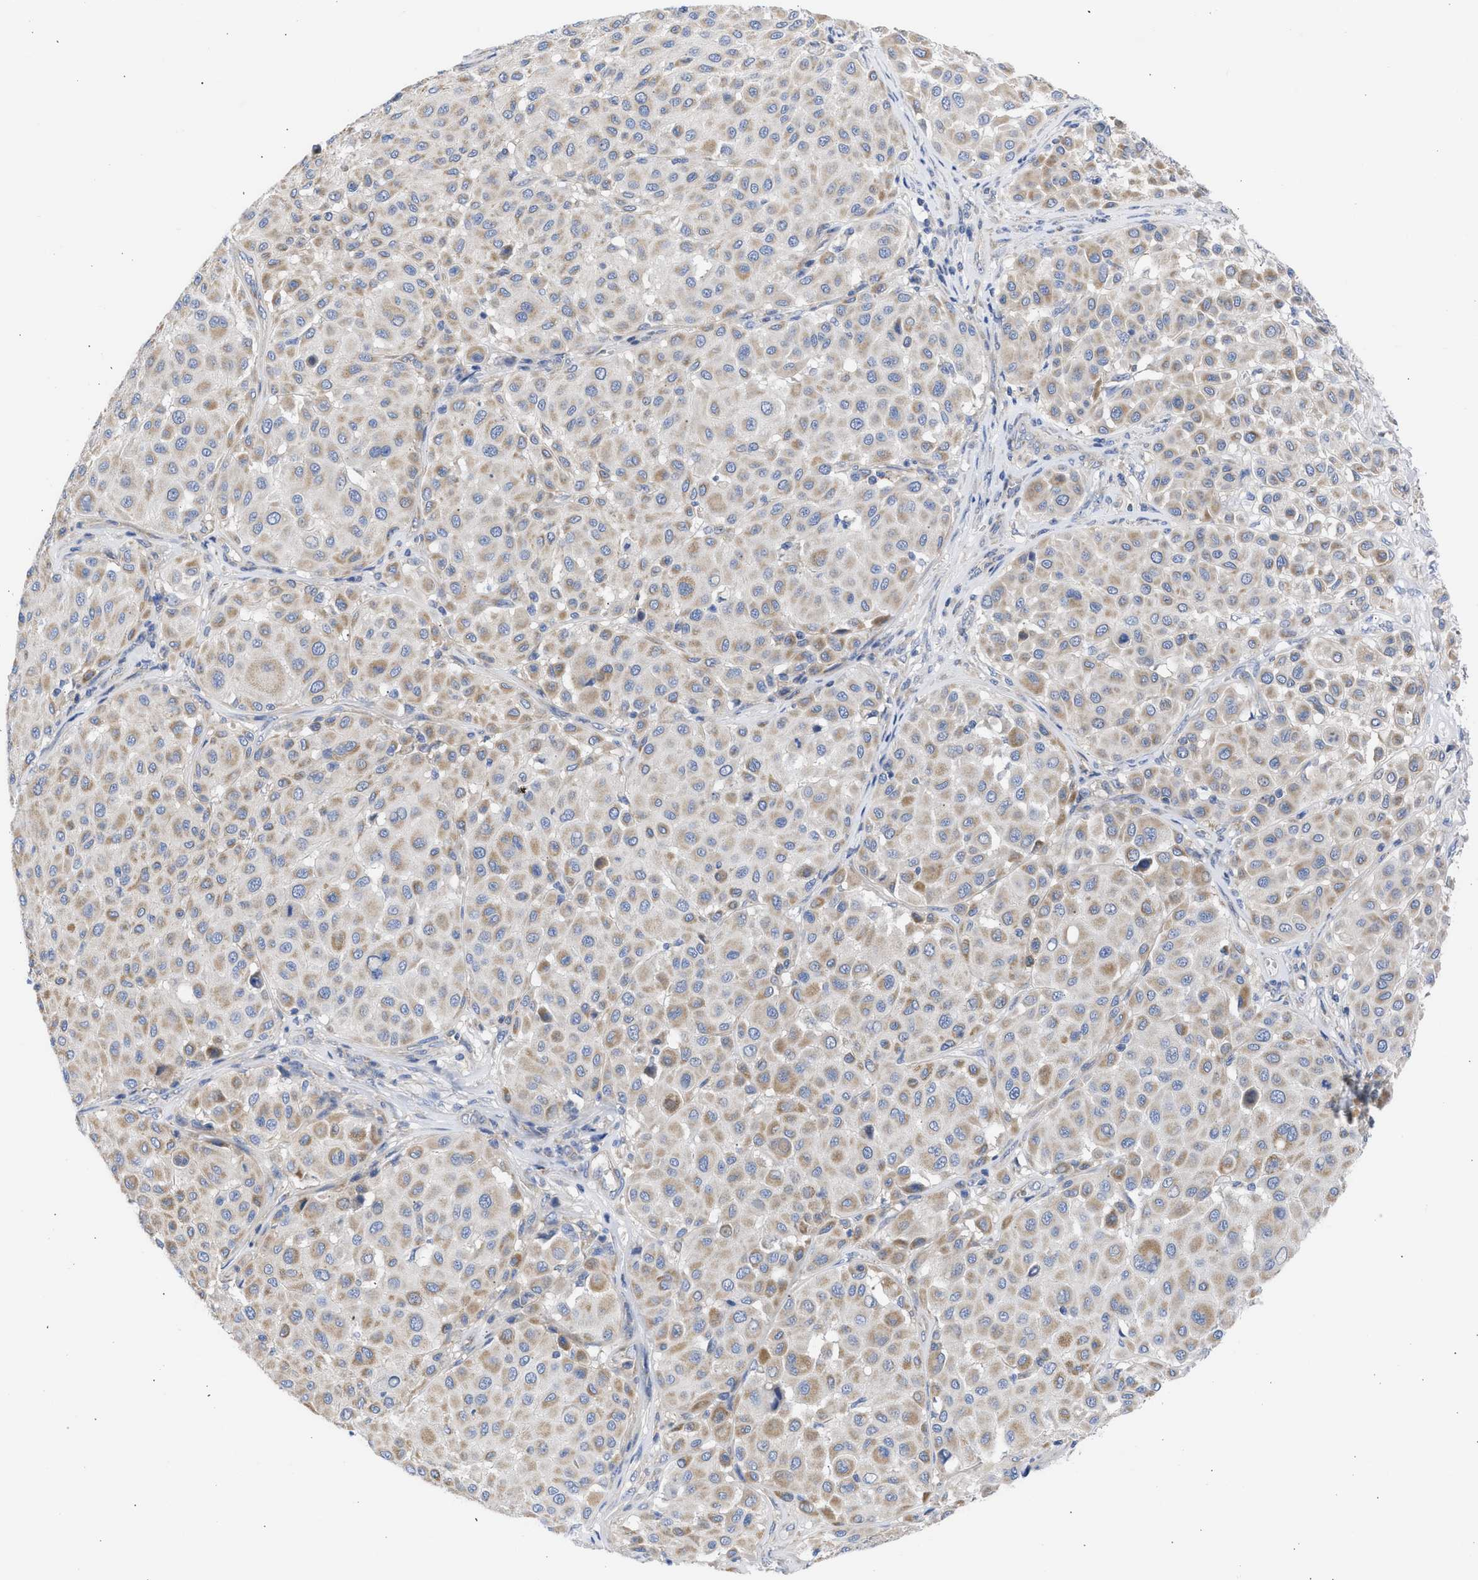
{"staining": {"intensity": "moderate", "quantity": "25%-75%", "location": "cytoplasmic/membranous"}, "tissue": "melanoma", "cell_type": "Tumor cells", "image_type": "cancer", "snomed": [{"axis": "morphology", "description": "Malignant melanoma, Metastatic site"}, {"axis": "topography", "description": "Soft tissue"}], "caption": "About 25%-75% of tumor cells in human melanoma reveal moderate cytoplasmic/membranous protein staining as visualized by brown immunohistochemical staining.", "gene": "BTG3", "patient": {"sex": "male", "age": 41}}